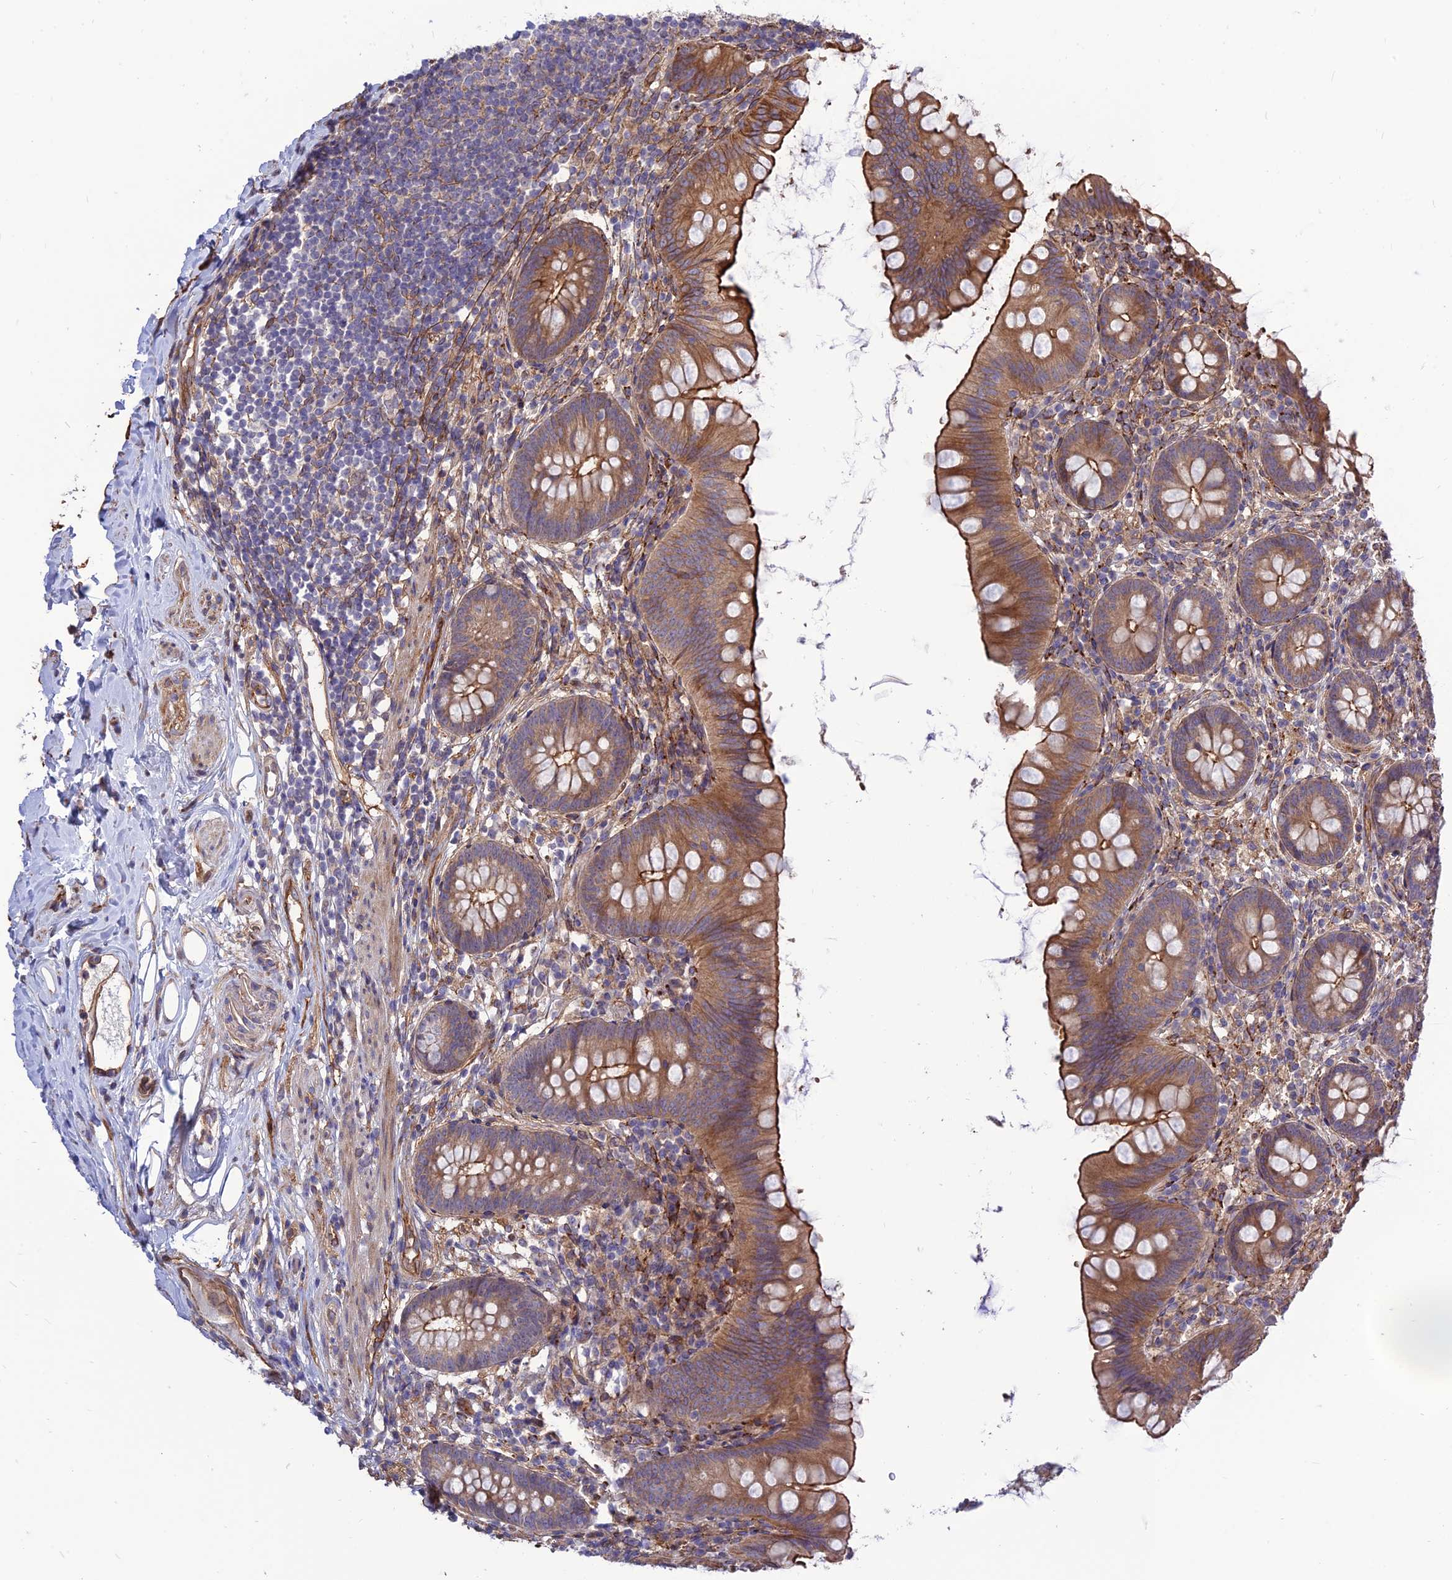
{"staining": {"intensity": "moderate", "quantity": ">75%", "location": "cytoplasmic/membranous"}, "tissue": "appendix", "cell_type": "Glandular cells", "image_type": "normal", "snomed": [{"axis": "morphology", "description": "Normal tissue, NOS"}, {"axis": "topography", "description": "Appendix"}], "caption": "Protein expression analysis of unremarkable human appendix reveals moderate cytoplasmic/membranous positivity in about >75% of glandular cells. The protein of interest is stained brown, and the nuclei are stained in blue (DAB (3,3'-diaminobenzidine) IHC with brightfield microscopy, high magnification).", "gene": "CRTAP", "patient": {"sex": "female", "age": 62}}